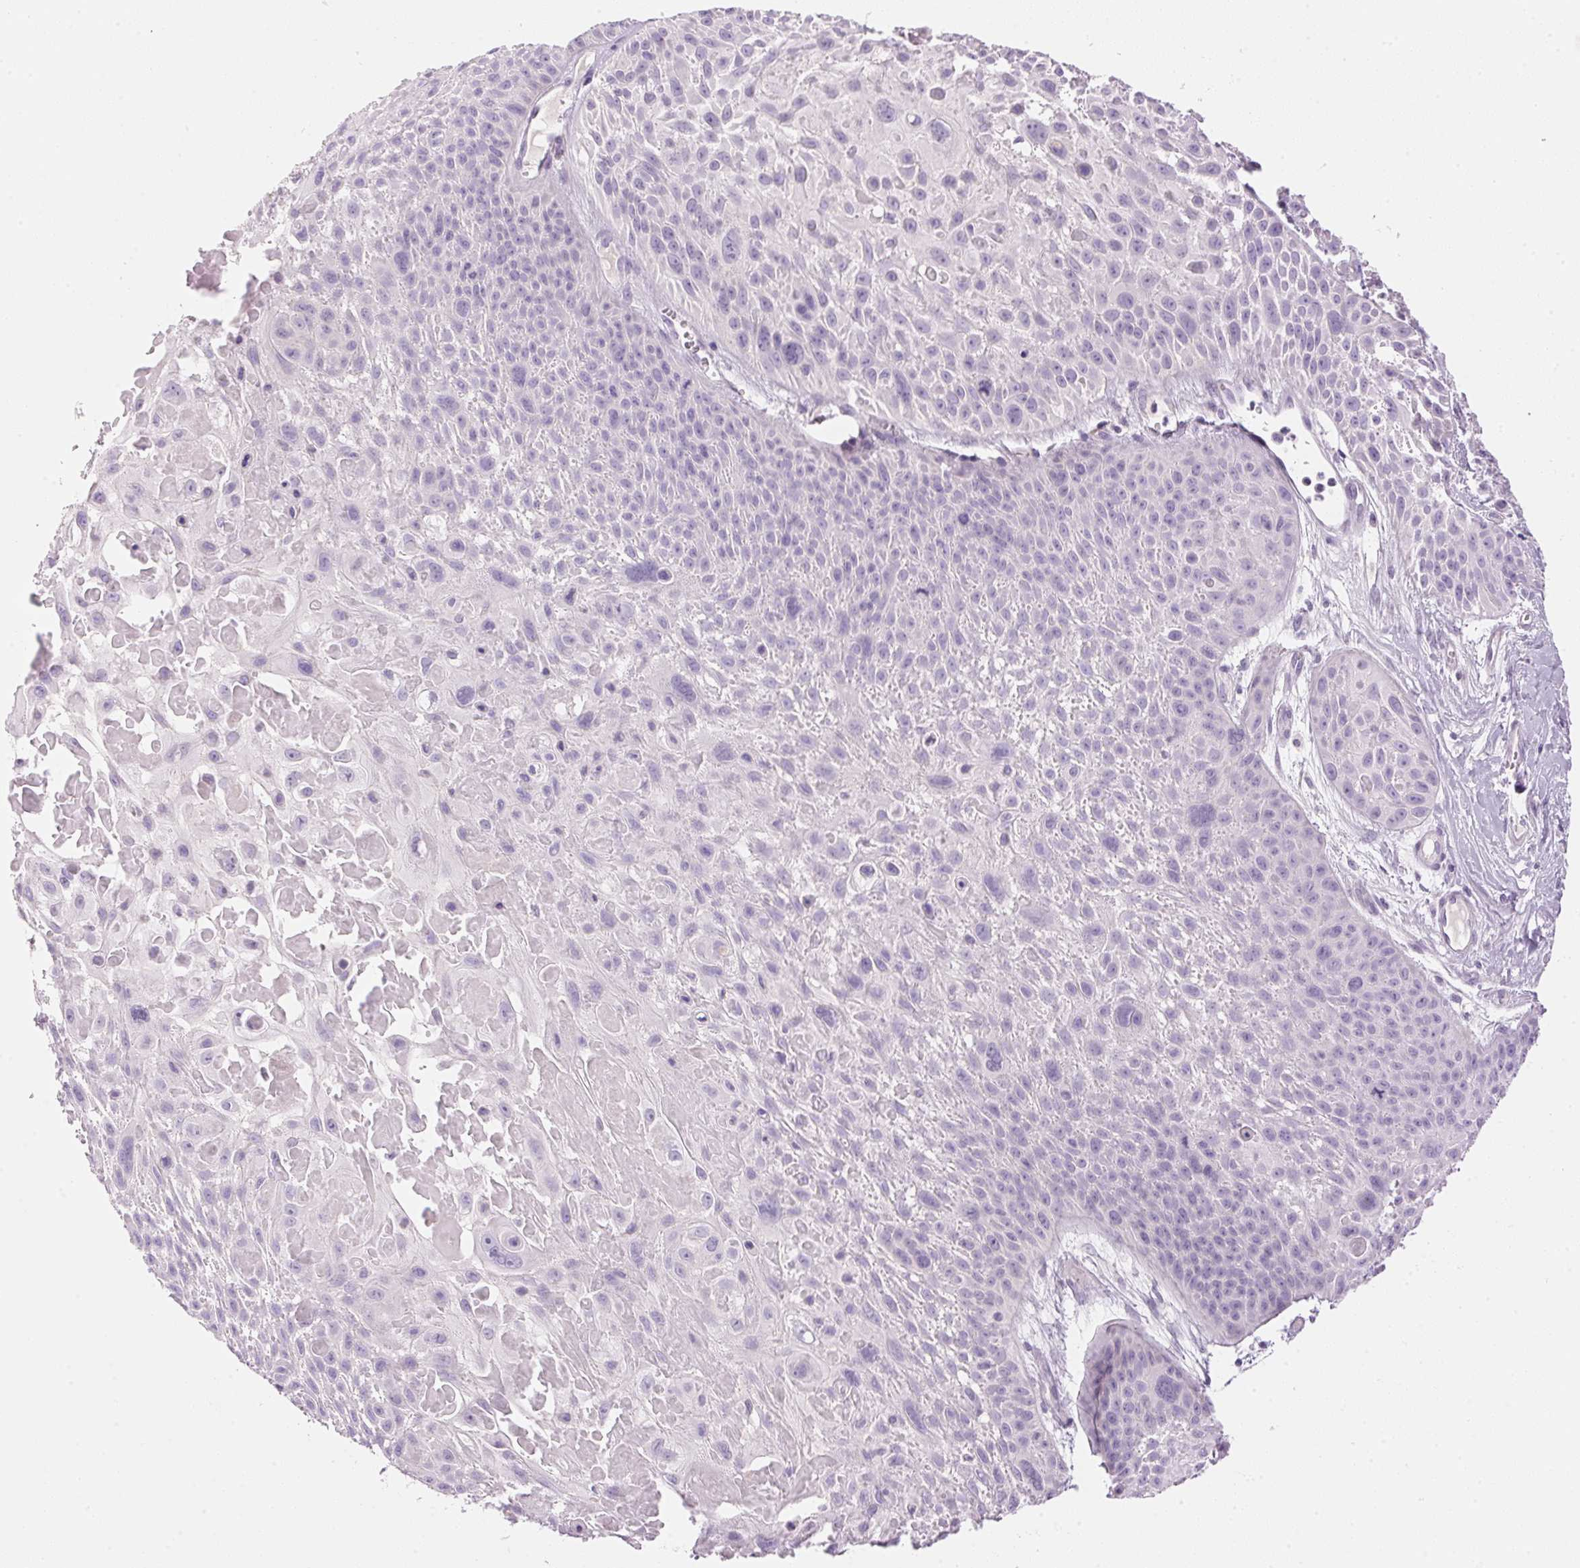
{"staining": {"intensity": "negative", "quantity": "none", "location": "none"}, "tissue": "skin cancer", "cell_type": "Tumor cells", "image_type": "cancer", "snomed": [{"axis": "morphology", "description": "Squamous cell carcinoma, NOS"}, {"axis": "topography", "description": "Skin"}, {"axis": "topography", "description": "Anal"}], "caption": "IHC histopathology image of neoplastic tissue: skin cancer (squamous cell carcinoma) stained with DAB (3,3'-diaminobenzidine) demonstrates no significant protein staining in tumor cells. The staining is performed using DAB brown chromogen with nuclei counter-stained in using hematoxylin.", "gene": "HSD17B2", "patient": {"sex": "female", "age": 75}}